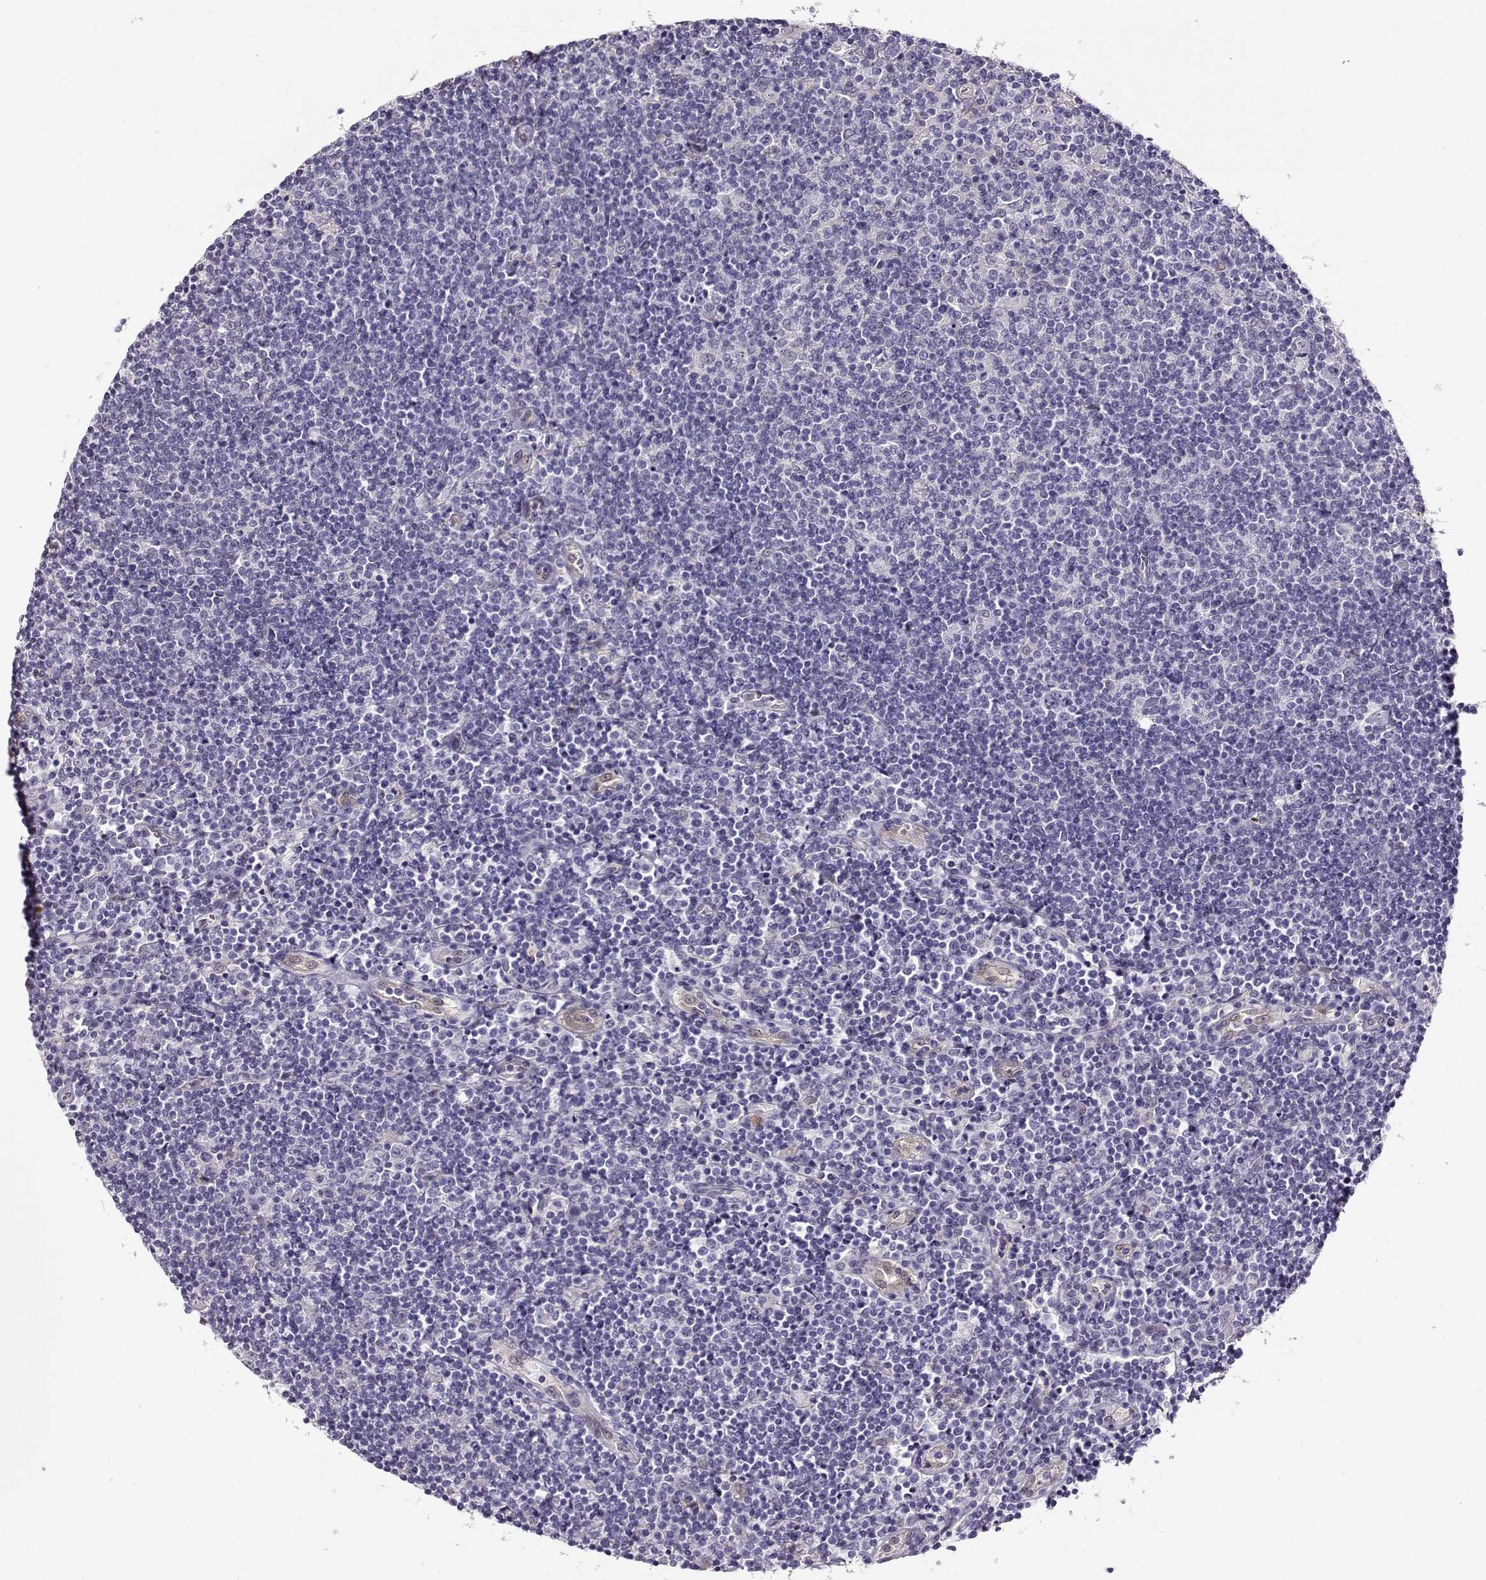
{"staining": {"intensity": "negative", "quantity": "none", "location": "none"}, "tissue": "lymphoma", "cell_type": "Tumor cells", "image_type": "cancer", "snomed": [{"axis": "morphology", "description": "Hodgkin's disease, NOS"}, {"axis": "topography", "description": "Lymph node"}], "caption": "A photomicrograph of Hodgkin's disease stained for a protein shows no brown staining in tumor cells.", "gene": "CCR8", "patient": {"sex": "male", "age": 40}}